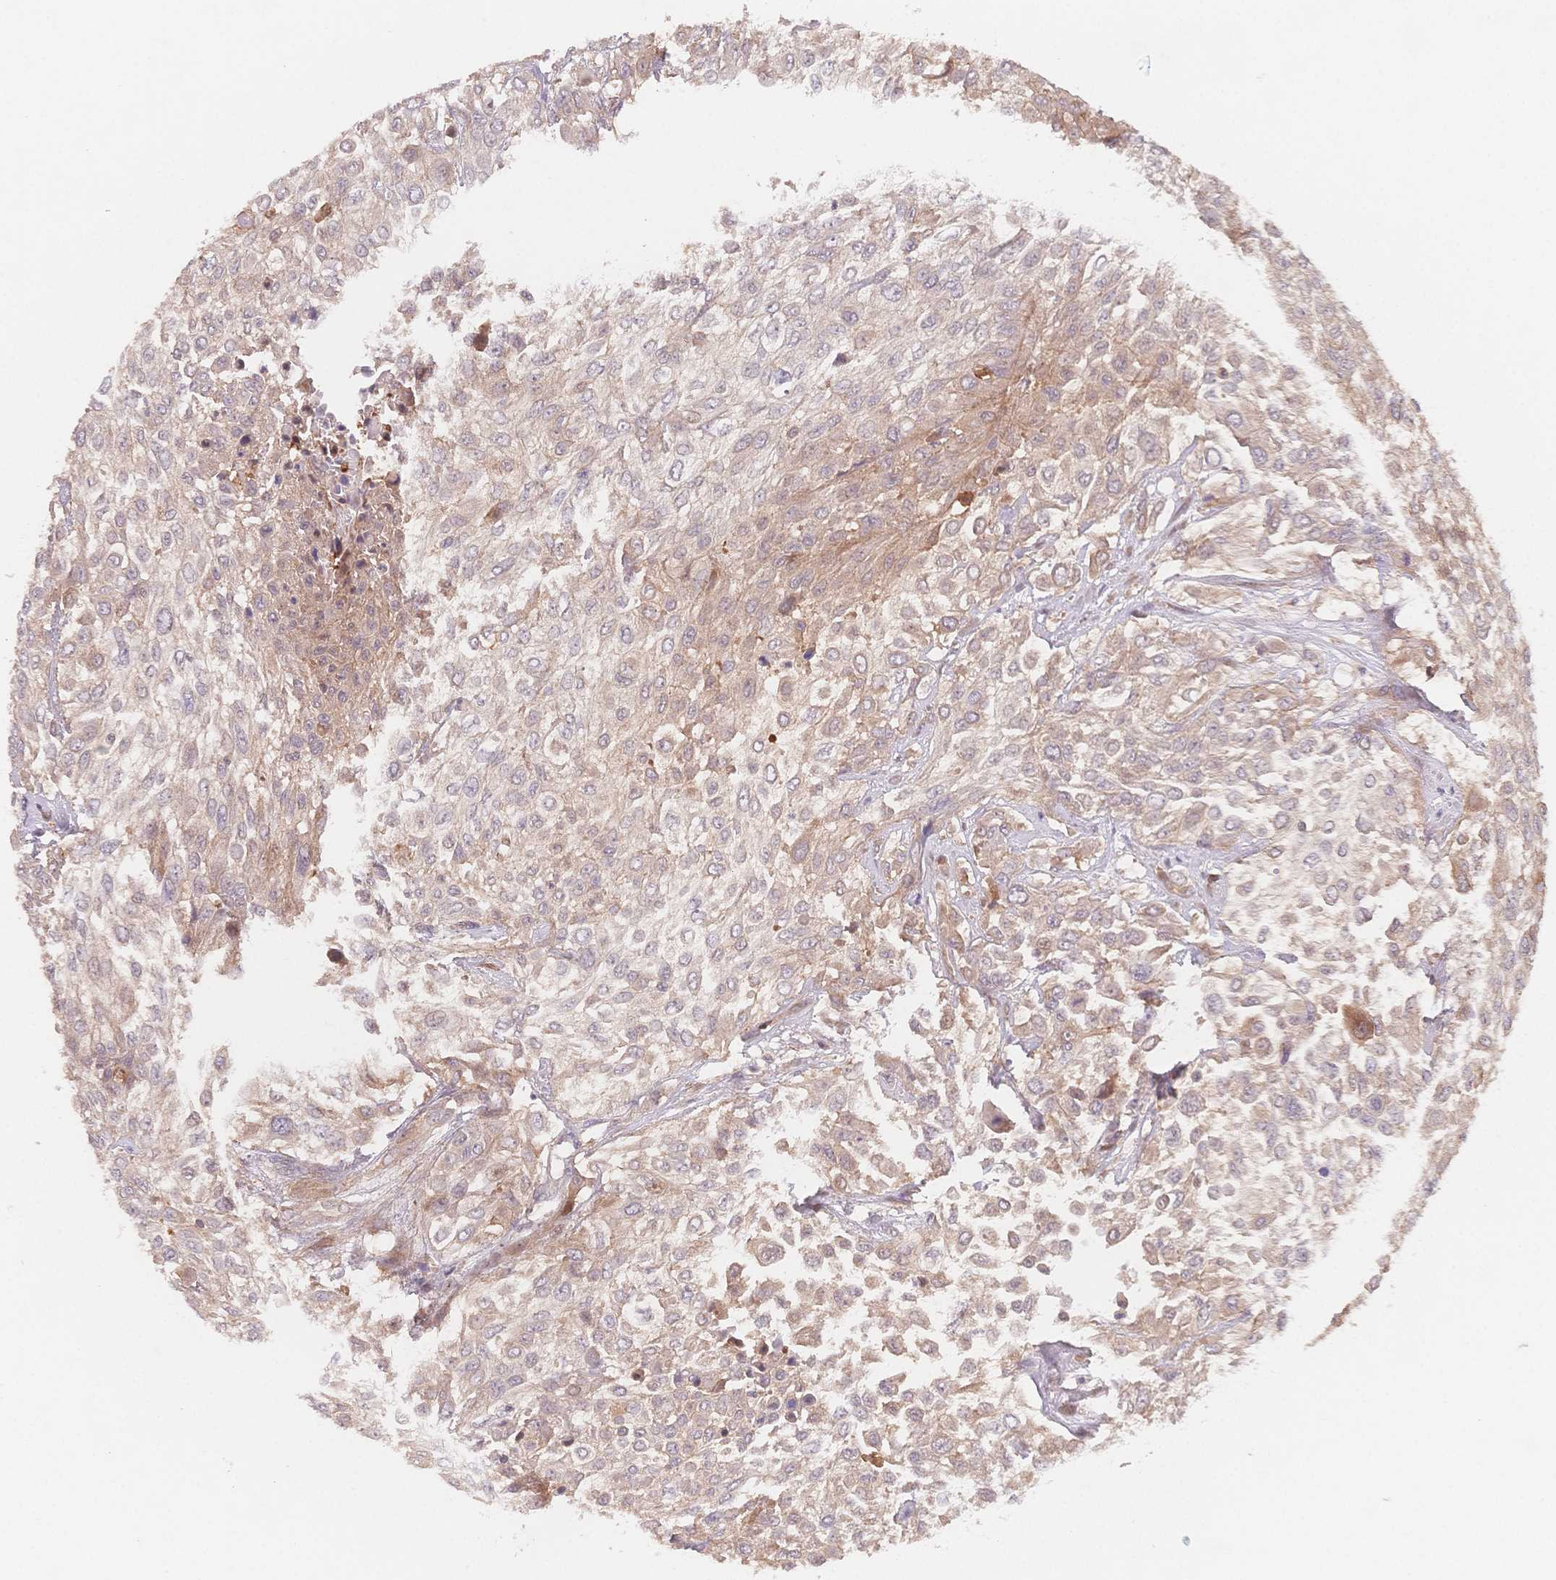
{"staining": {"intensity": "weak", "quantity": "25%-75%", "location": "cytoplasmic/membranous"}, "tissue": "urothelial cancer", "cell_type": "Tumor cells", "image_type": "cancer", "snomed": [{"axis": "morphology", "description": "Urothelial carcinoma, High grade"}, {"axis": "topography", "description": "Urinary bladder"}], "caption": "Urothelial cancer stained for a protein (brown) demonstrates weak cytoplasmic/membranous positive positivity in about 25%-75% of tumor cells.", "gene": "C12orf75", "patient": {"sex": "male", "age": 57}}